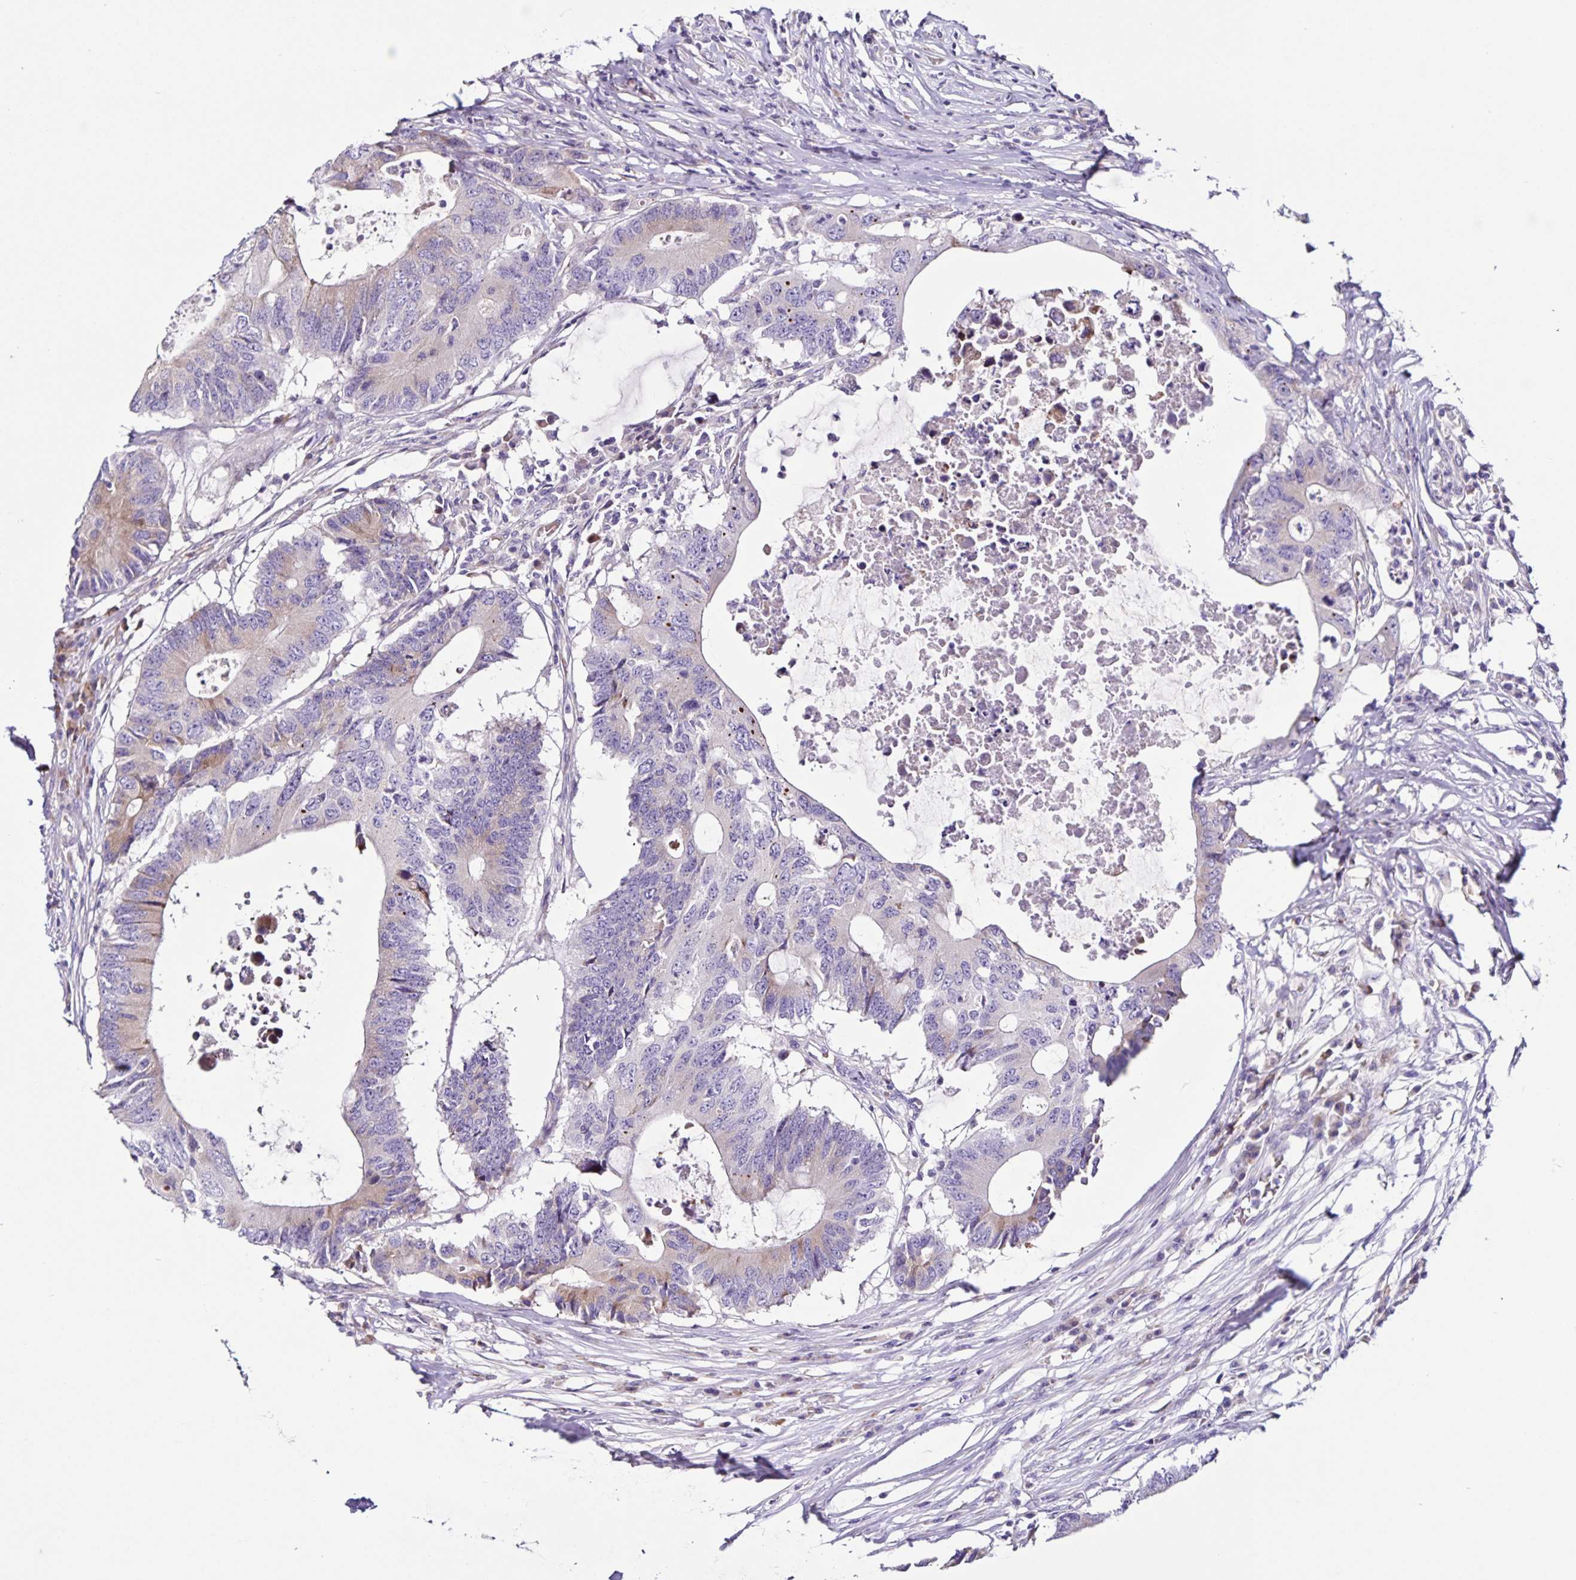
{"staining": {"intensity": "weak", "quantity": "<25%", "location": "cytoplasmic/membranous"}, "tissue": "colorectal cancer", "cell_type": "Tumor cells", "image_type": "cancer", "snomed": [{"axis": "morphology", "description": "Adenocarcinoma, NOS"}, {"axis": "topography", "description": "Colon"}], "caption": "A photomicrograph of colorectal cancer stained for a protein demonstrates no brown staining in tumor cells.", "gene": "RNFT2", "patient": {"sex": "male", "age": 71}}